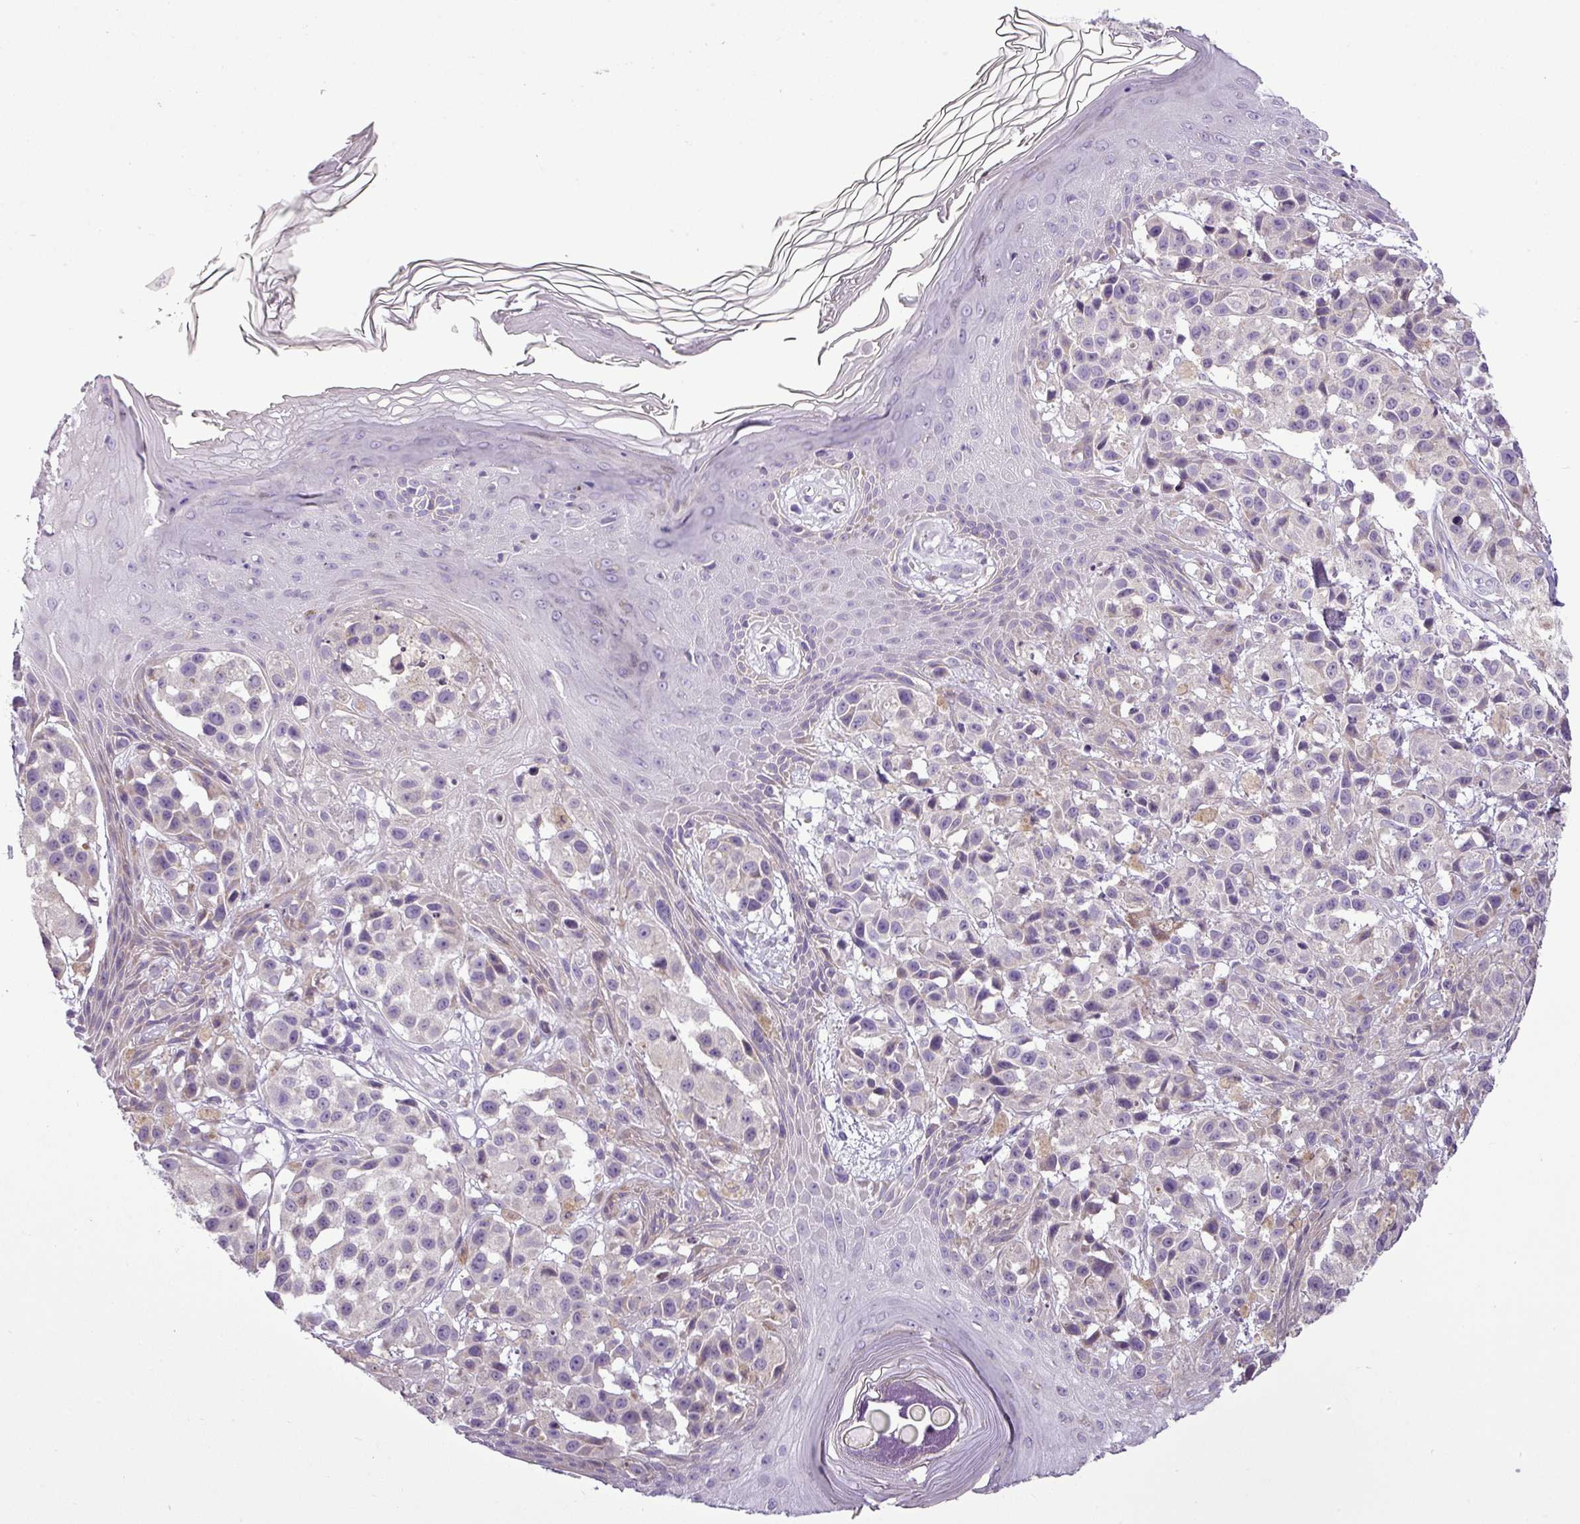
{"staining": {"intensity": "negative", "quantity": "none", "location": "none"}, "tissue": "melanoma", "cell_type": "Tumor cells", "image_type": "cancer", "snomed": [{"axis": "morphology", "description": "Malignant melanoma, NOS"}, {"axis": "topography", "description": "Skin"}], "caption": "Immunohistochemical staining of human malignant melanoma displays no significant expression in tumor cells. (Stains: DAB immunohistochemistry (IHC) with hematoxylin counter stain, Microscopy: brightfield microscopy at high magnification).", "gene": "MOCS3", "patient": {"sex": "male", "age": 39}}